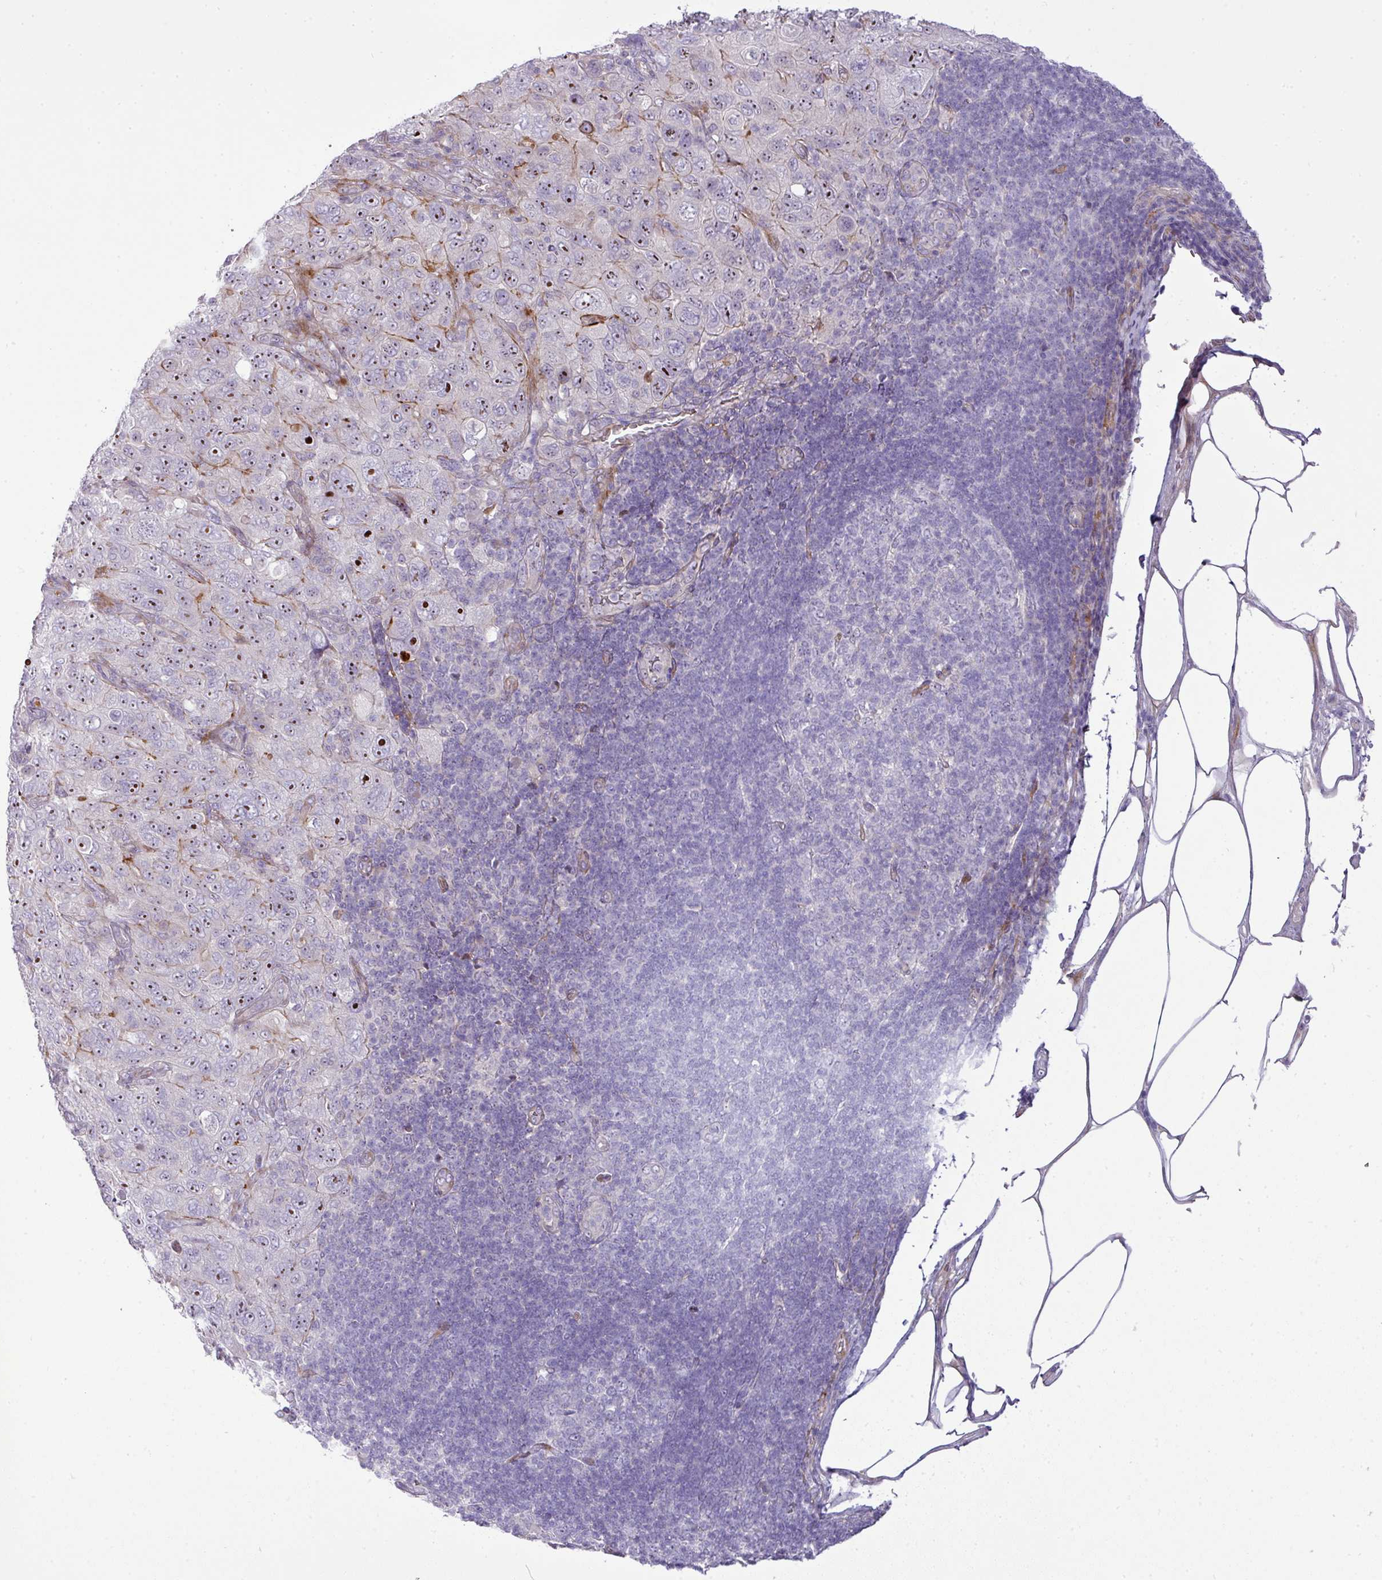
{"staining": {"intensity": "moderate", "quantity": ">75%", "location": "cytoplasmic/membranous,nuclear"}, "tissue": "pancreatic cancer", "cell_type": "Tumor cells", "image_type": "cancer", "snomed": [{"axis": "morphology", "description": "Adenocarcinoma, NOS"}, {"axis": "topography", "description": "Pancreas"}], "caption": "DAB (3,3'-diaminobenzidine) immunohistochemical staining of pancreatic adenocarcinoma reveals moderate cytoplasmic/membranous and nuclear protein expression in approximately >75% of tumor cells. Using DAB (brown) and hematoxylin (blue) stains, captured at high magnification using brightfield microscopy.", "gene": "ATP6V1F", "patient": {"sex": "male", "age": 68}}